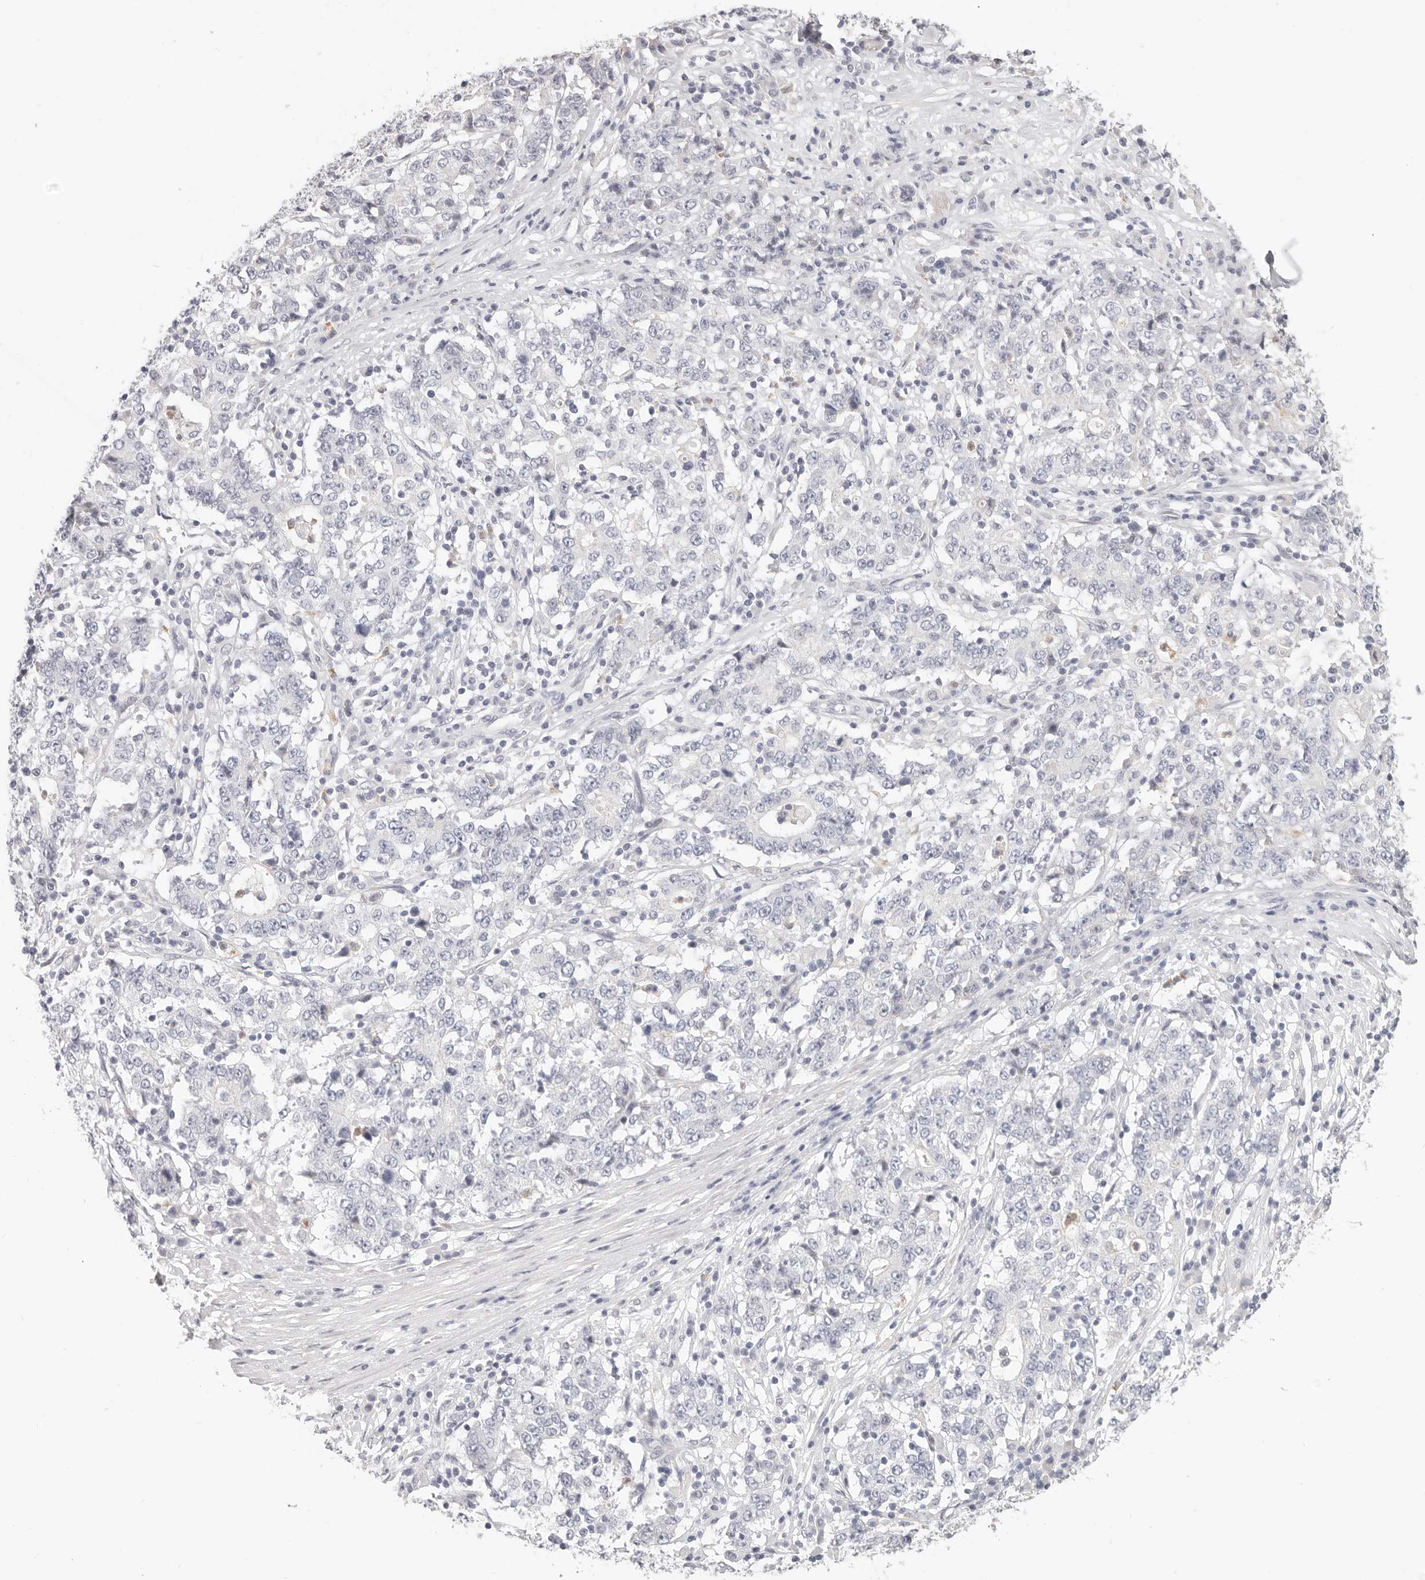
{"staining": {"intensity": "negative", "quantity": "none", "location": "none"}, "tissue": "stomach cancer", "cell_type": "Tumor cells", "image_type": "cancer", "snomed": [{"axis": "morphology", "description": "Adenocarcinoma, NOS"}, {"axis": "topography", "description": "Stomach"}], "caption": "DAB immunohistochemical staining of stomach cancer shows no significant expression in tumor cells.", "gene": "ASCL1", "patient": {"sex": "male", "age": 59}}